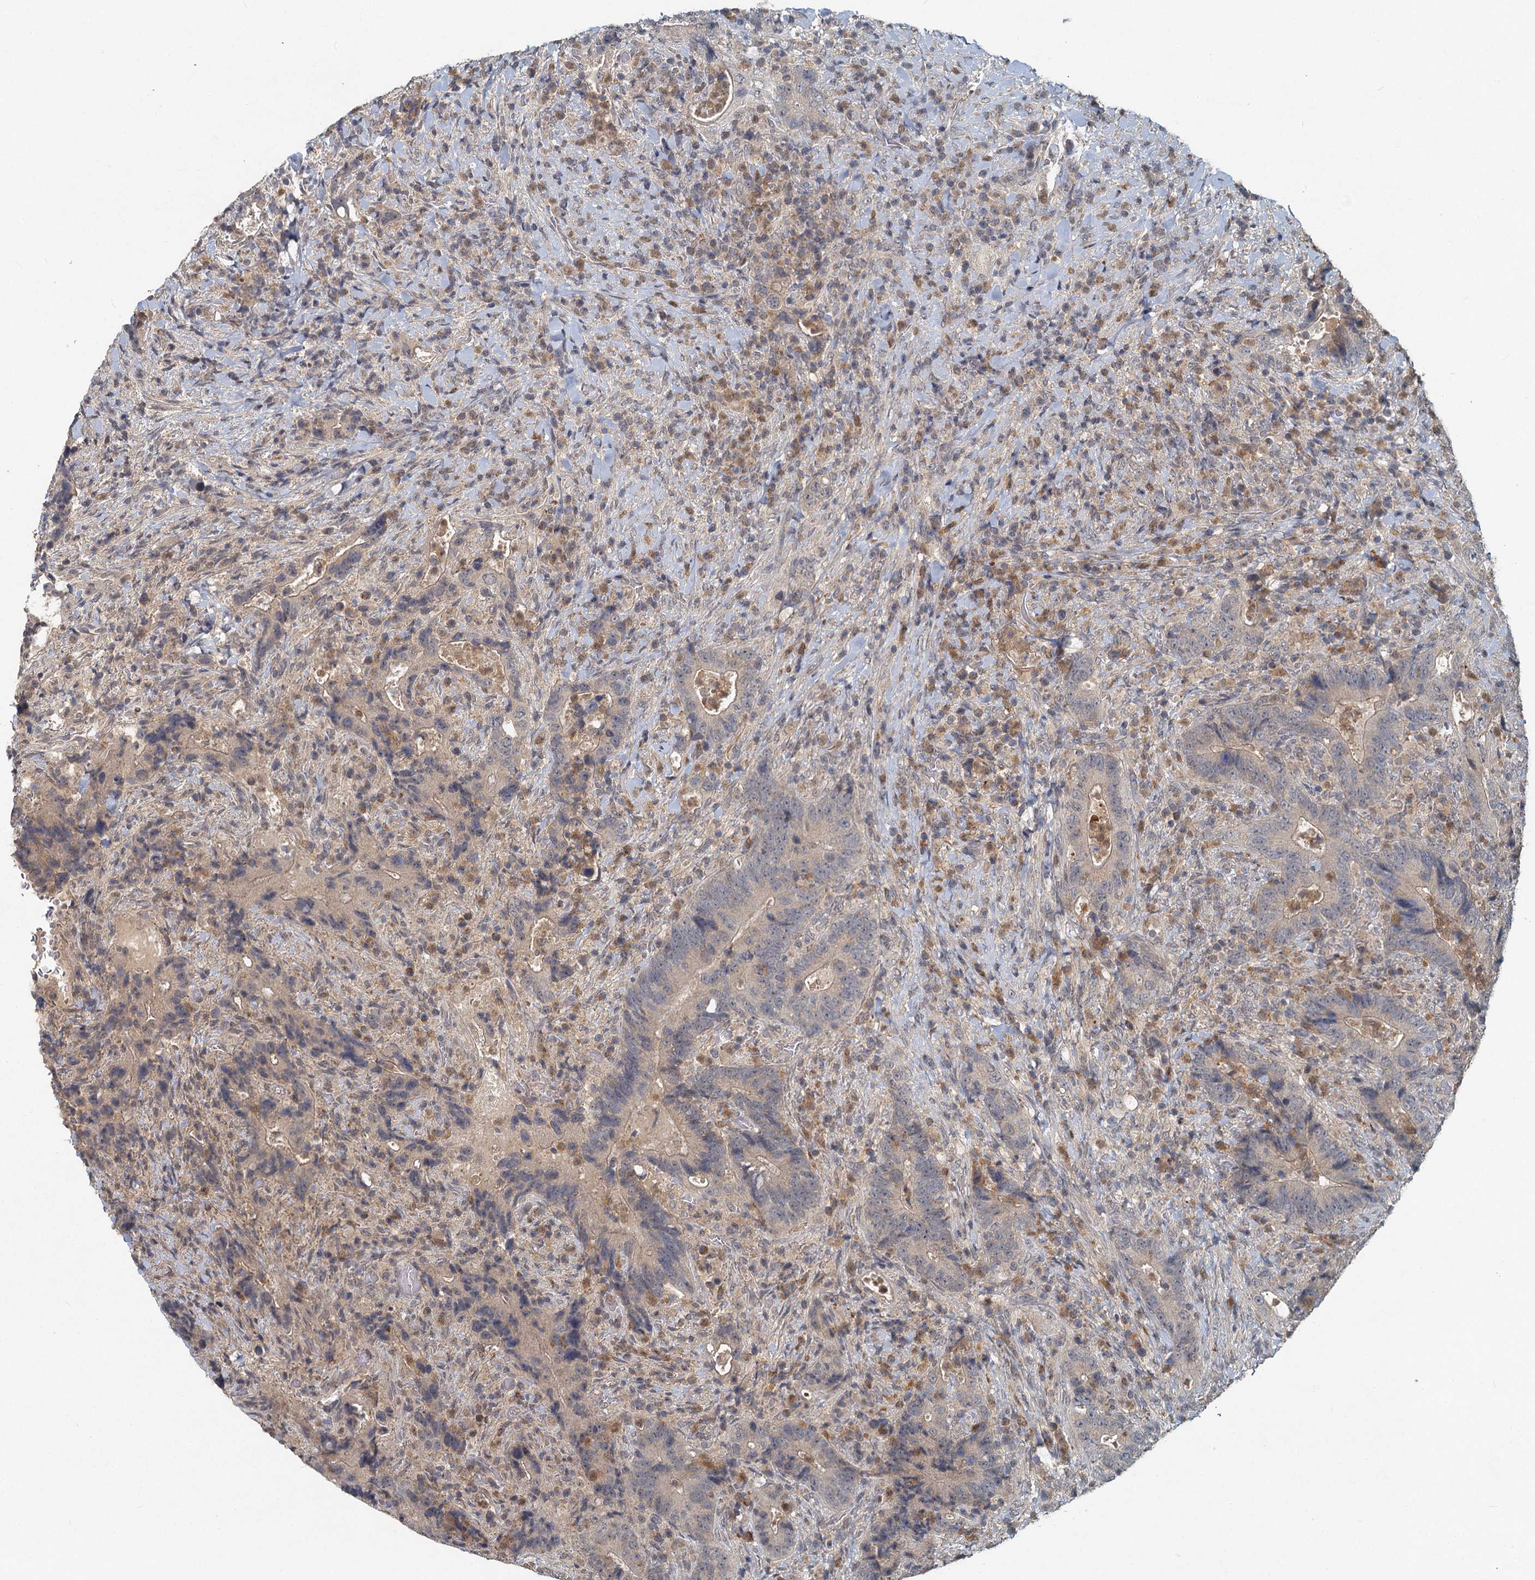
{"staining": {"intensity": "negative", "quantity": "none", "location": "none"}, "tissue": "colorectal cancer", "cell_type": "Tumor cells", "image_type": "cancer", "snomed": [{"axis": "morphology", "description": "Adenocarcinoma, NOS"}, {"axis": "topography", "description": "Colon"}], "caption": "Immunohistochemistry (IHC) photomicrograph of colorectal cancer (adenocarcinoma) stained for a protein (brown), which shows no staining in tumor cells.", "gene": "HERC3", "patient": {"sex": "female", "age": 75}}